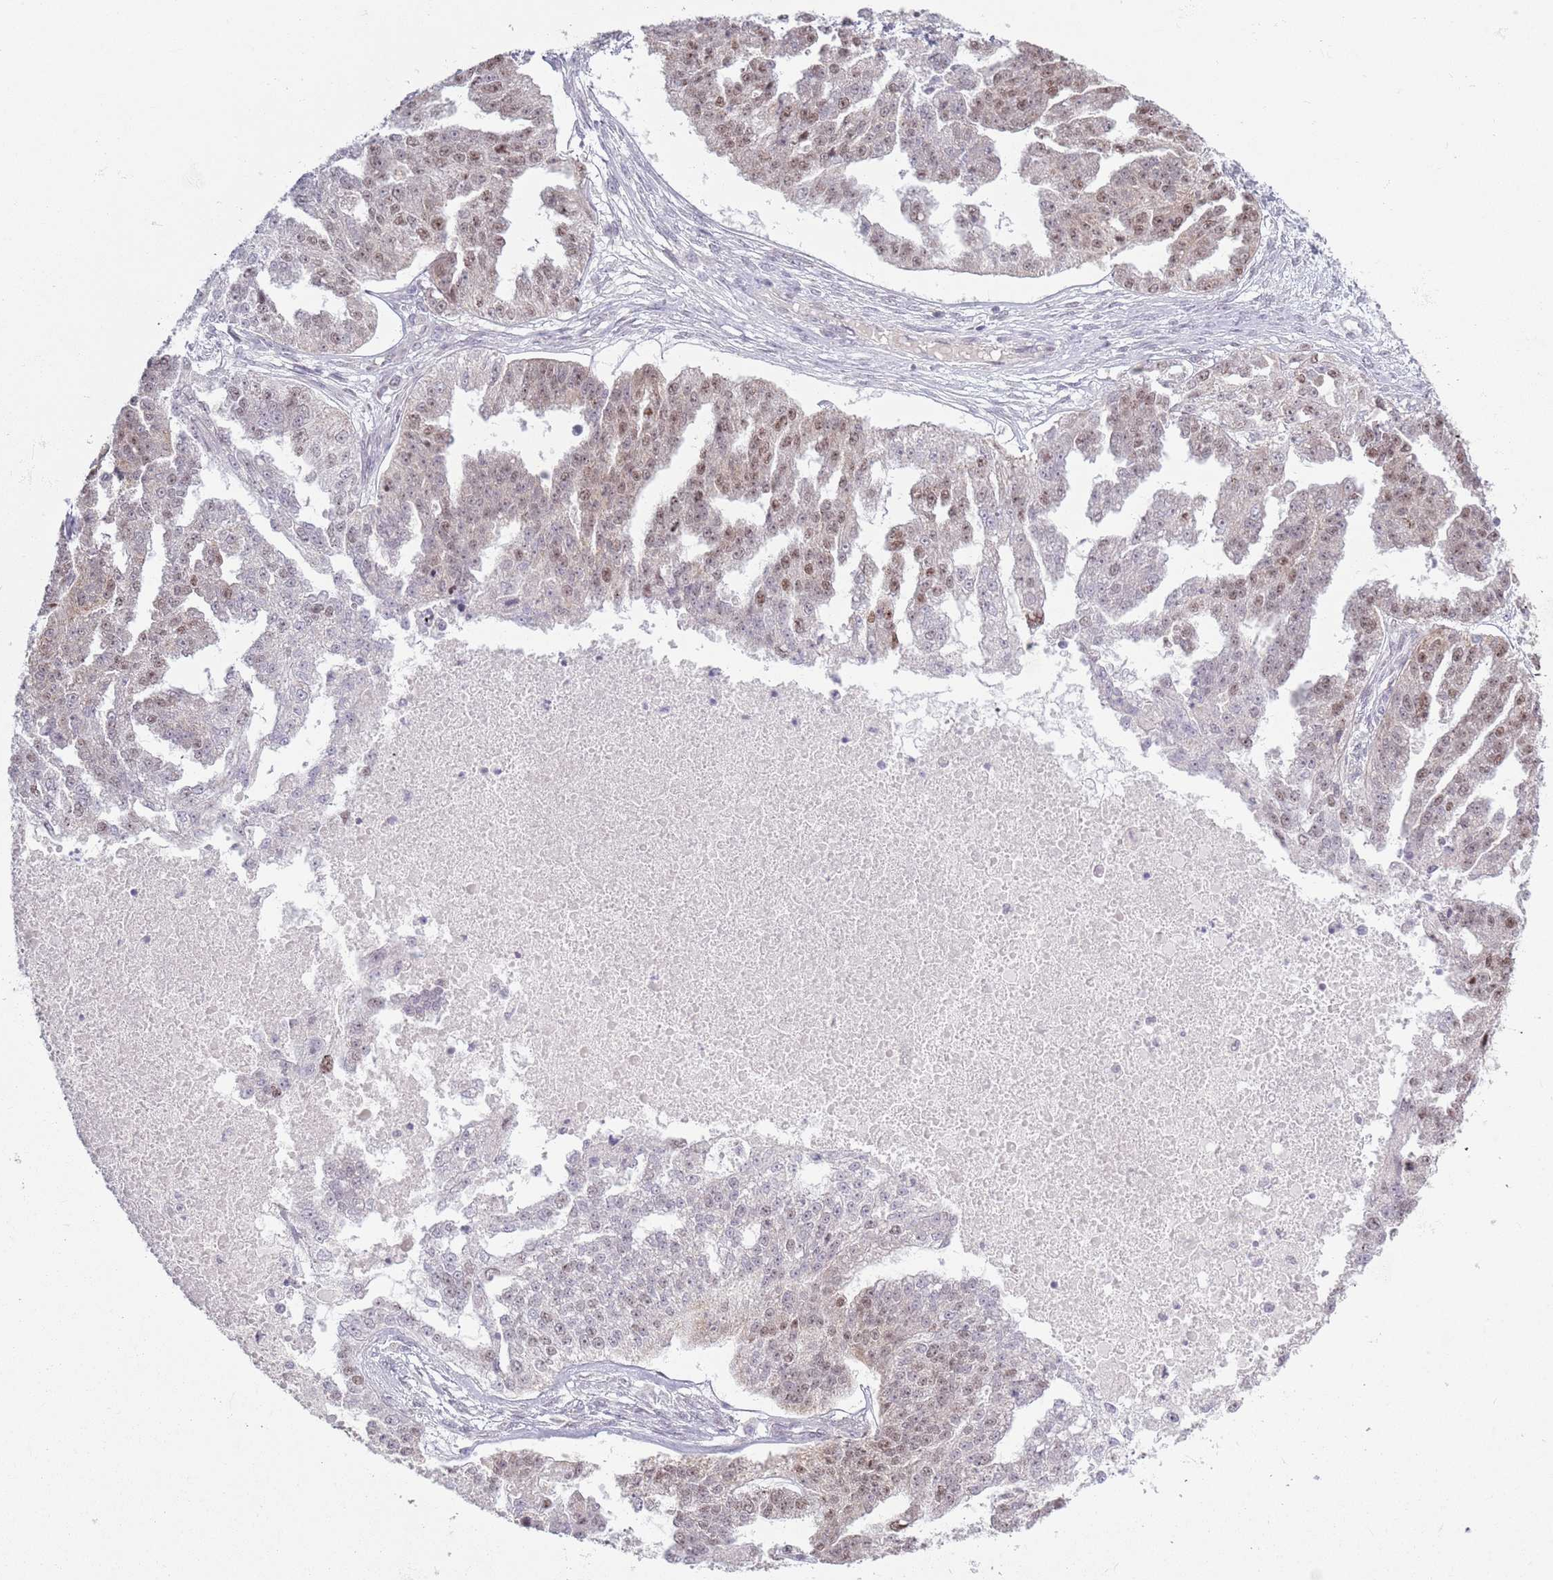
{"staining": {"intensity": "moderate", "quantity": "25%-75%", "location": "nuclear"}, "tissue": "ovarian cancer", "cell_type": "Tumor cells", "image_type": "cancer", "snomed": [{"axis": "morphology", "description": "Cystadenocarcinoma, serous, NOS"}, {"axis": "topography", "description": "Ovary"}], "caption": "Protein expression analysis of human ovarian cancer (serous cystadenocarcinoma) reveals moderate nuclear positivity in about 25%-75% of tumor cells. The staining is performed using DAB brown chromogen to label protein expression. The nuclei are counter-stained blue using hematoxylin.", "gene": "MRPL34", "patient": {"sex": "female", "age": 58}}